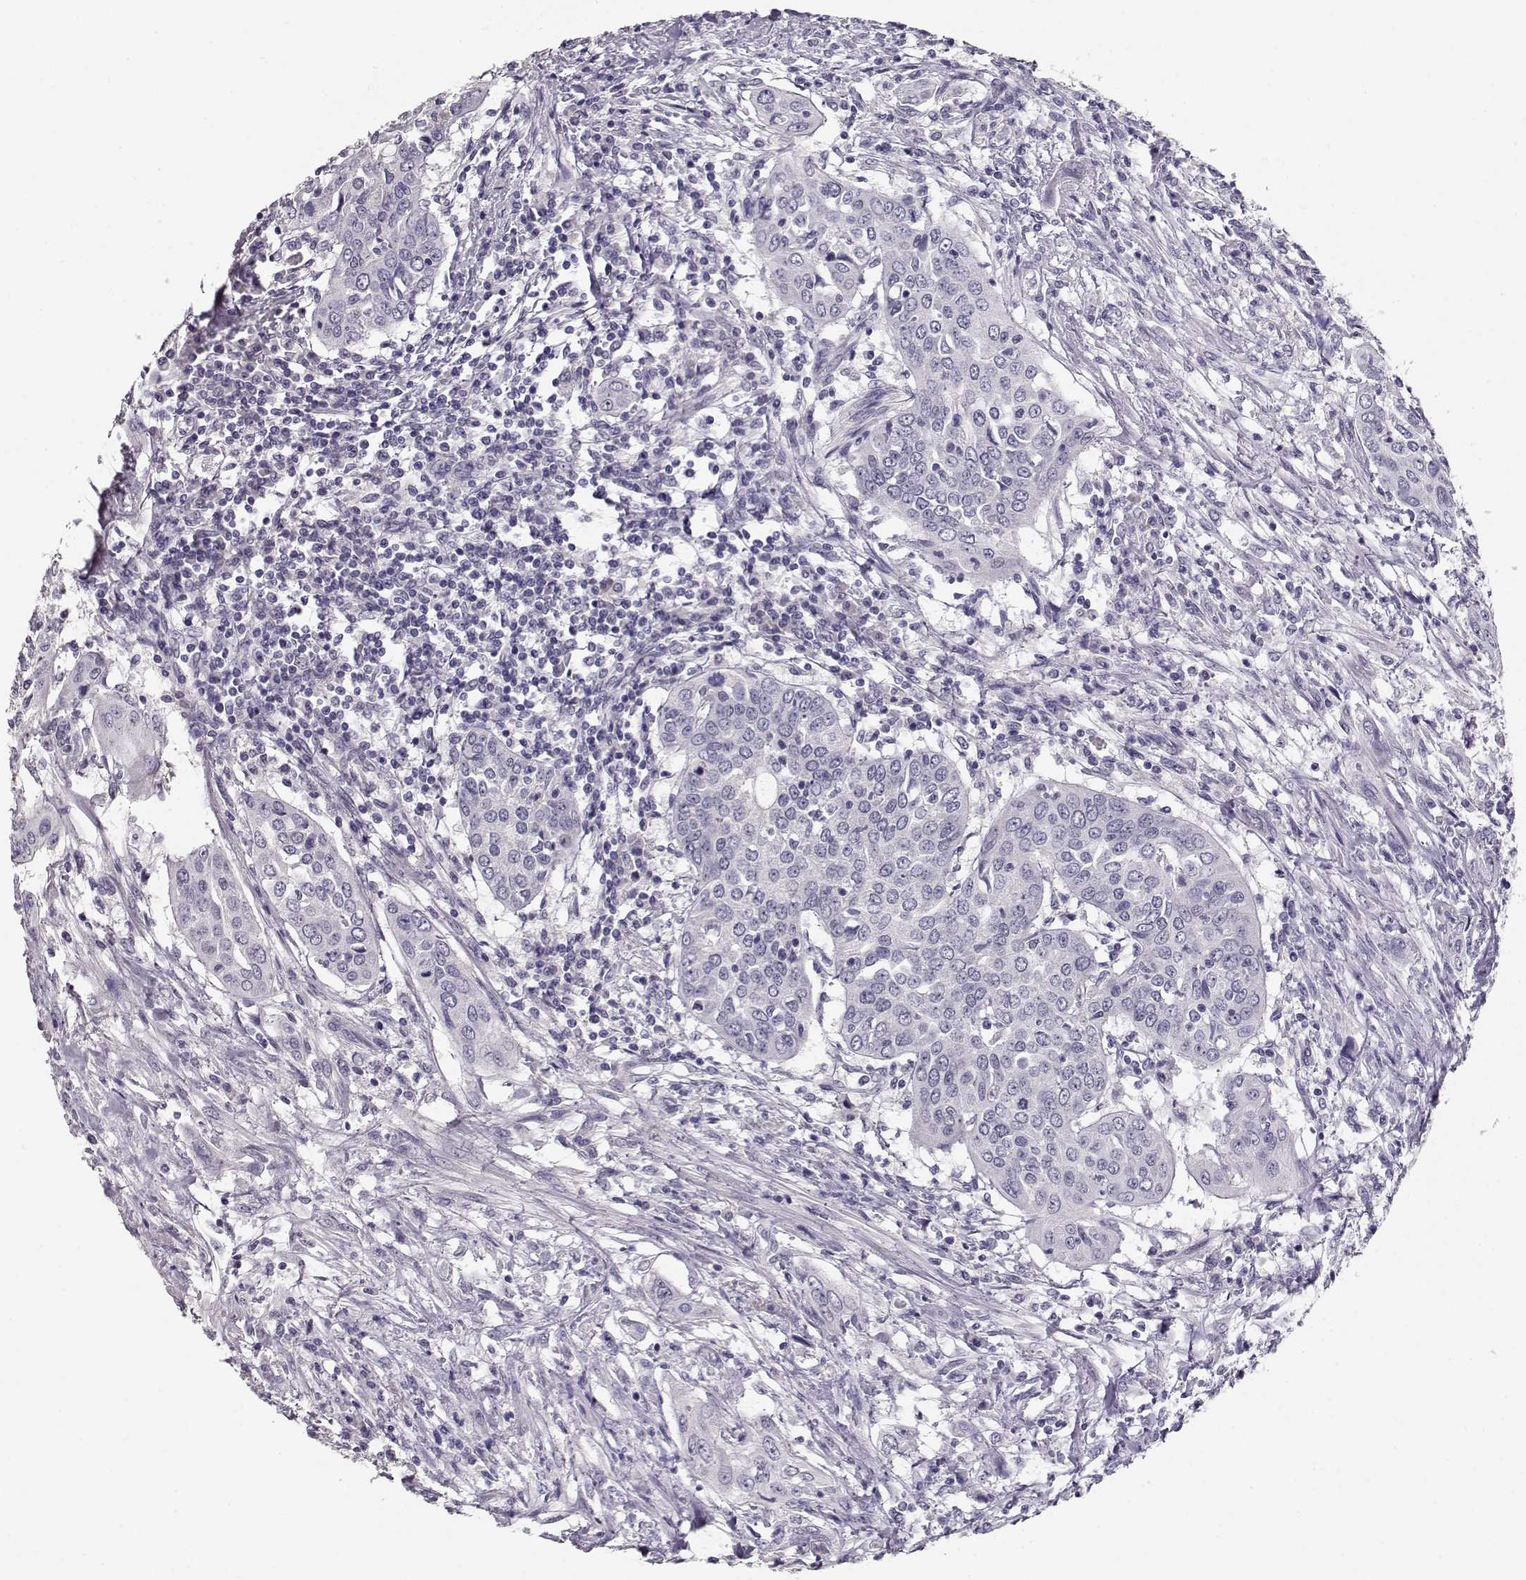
{"staining": {"intensity": "negative", "quantity": "none", "location": "none"}, "tissue": "urothelial cancer", "cell_type": "Tumor cells", "image_type": "cancer", "snomed": [{"axis": "morphology", "description": "Urothelial carcinoma, High grade"}, {"axis": "topography", "description": "Urinary bladder"}], "caption": "IHC micrograph of urothelial cancer stained for a protein (brown), which demonstrates no staining in tumor cells.", "gene": "MAGEC1", "patient": {"sex": "male", "age": 82}}